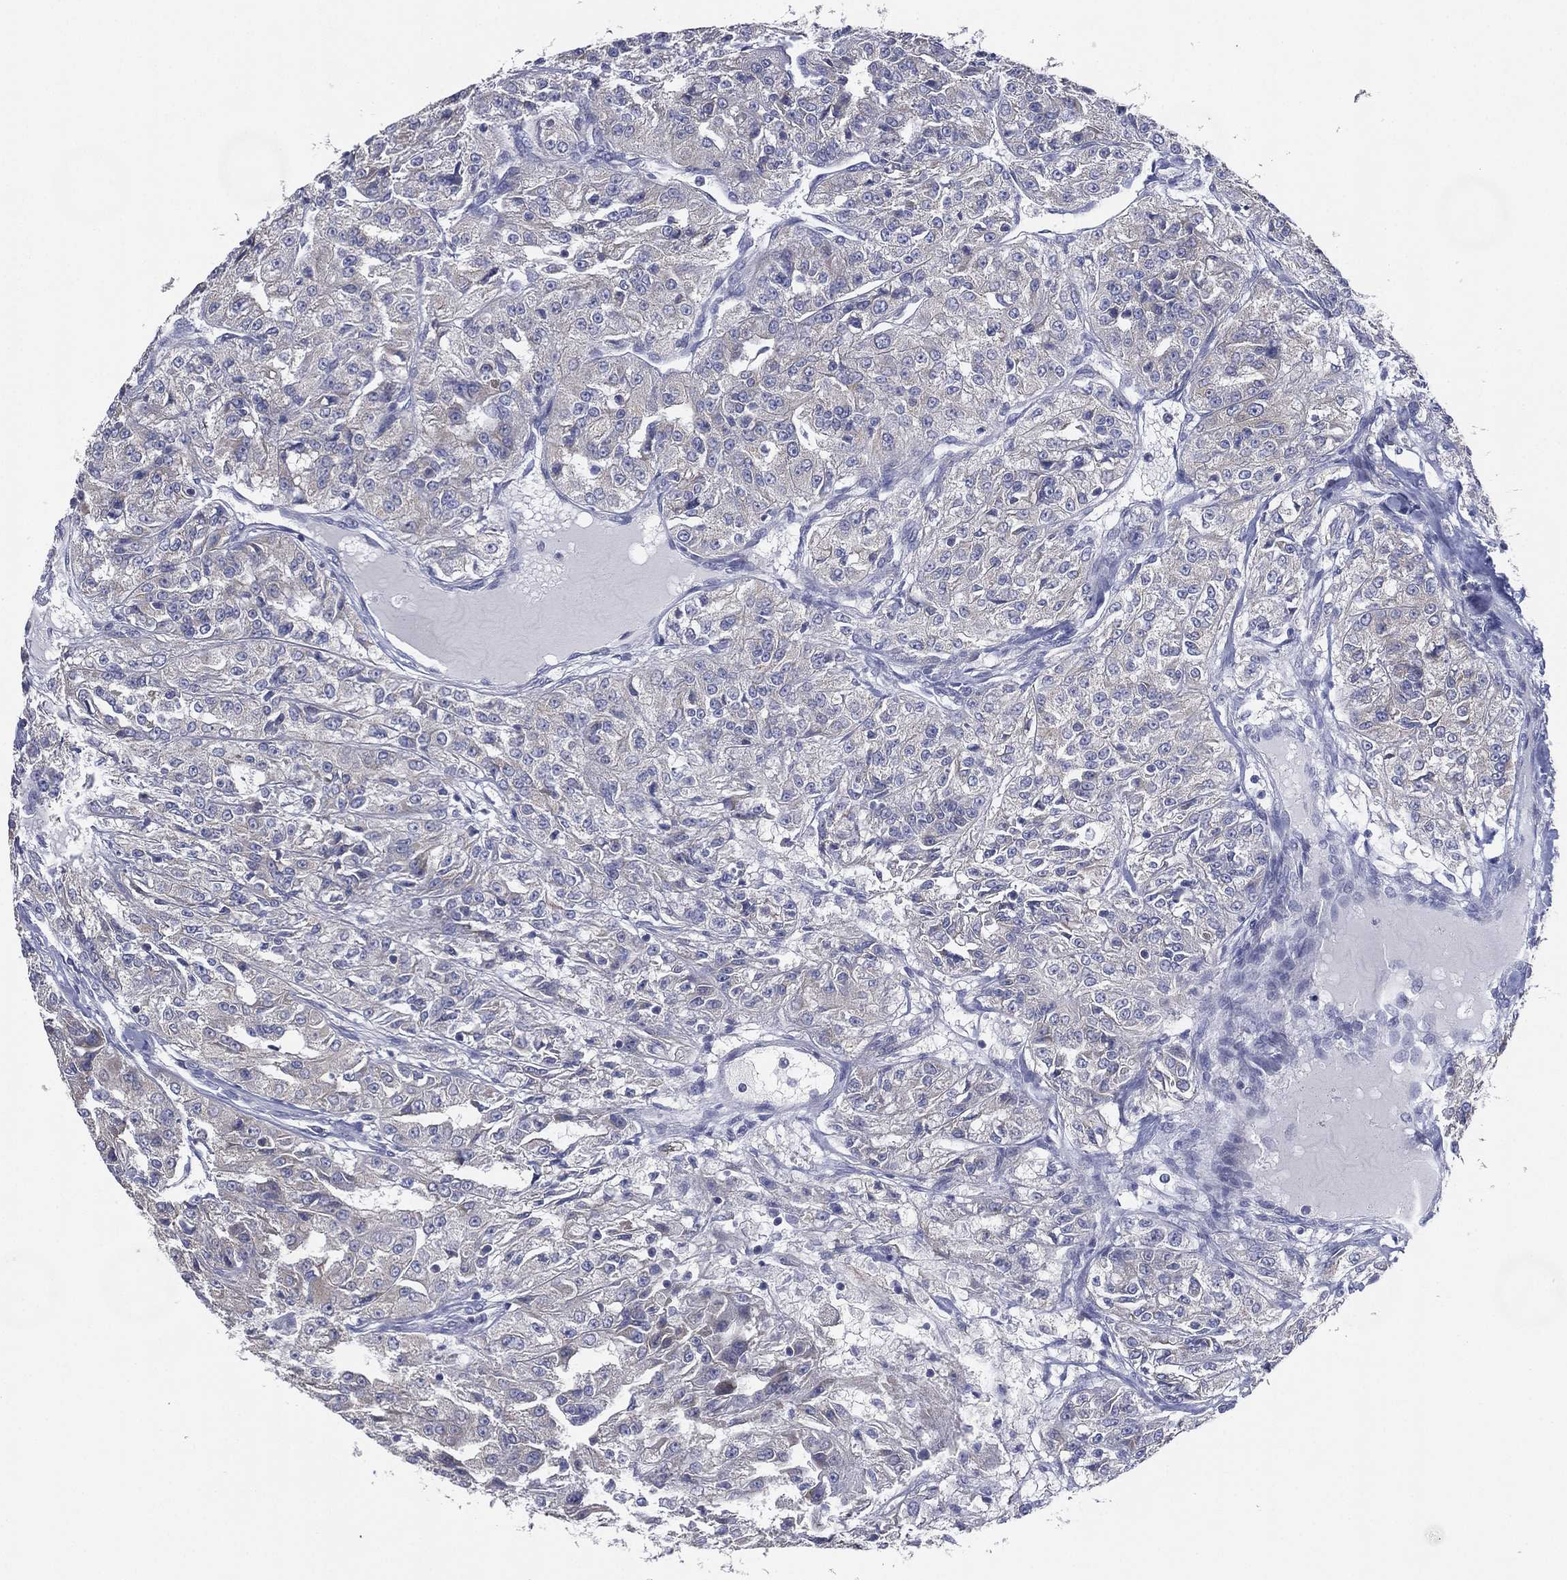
{"staining": {"intensity": "negative", "quantity": "none", "location": "none"}, "tissue": "renal cancer", "cell_type": "Tumor cells", "image_type": "cancer", "snomed": [{"axis": "morphology", "description": "Adenocarcinoma, NOS"}, {"axis": "topography", "description": "Kidney"}], "caption": "This is an immunohistochemistry (IHC) micrograph of renal cancer. There is no expression in tumor cells.", "gene": "ATP8A2", "patient": {"sex": "female", "age": 63}}